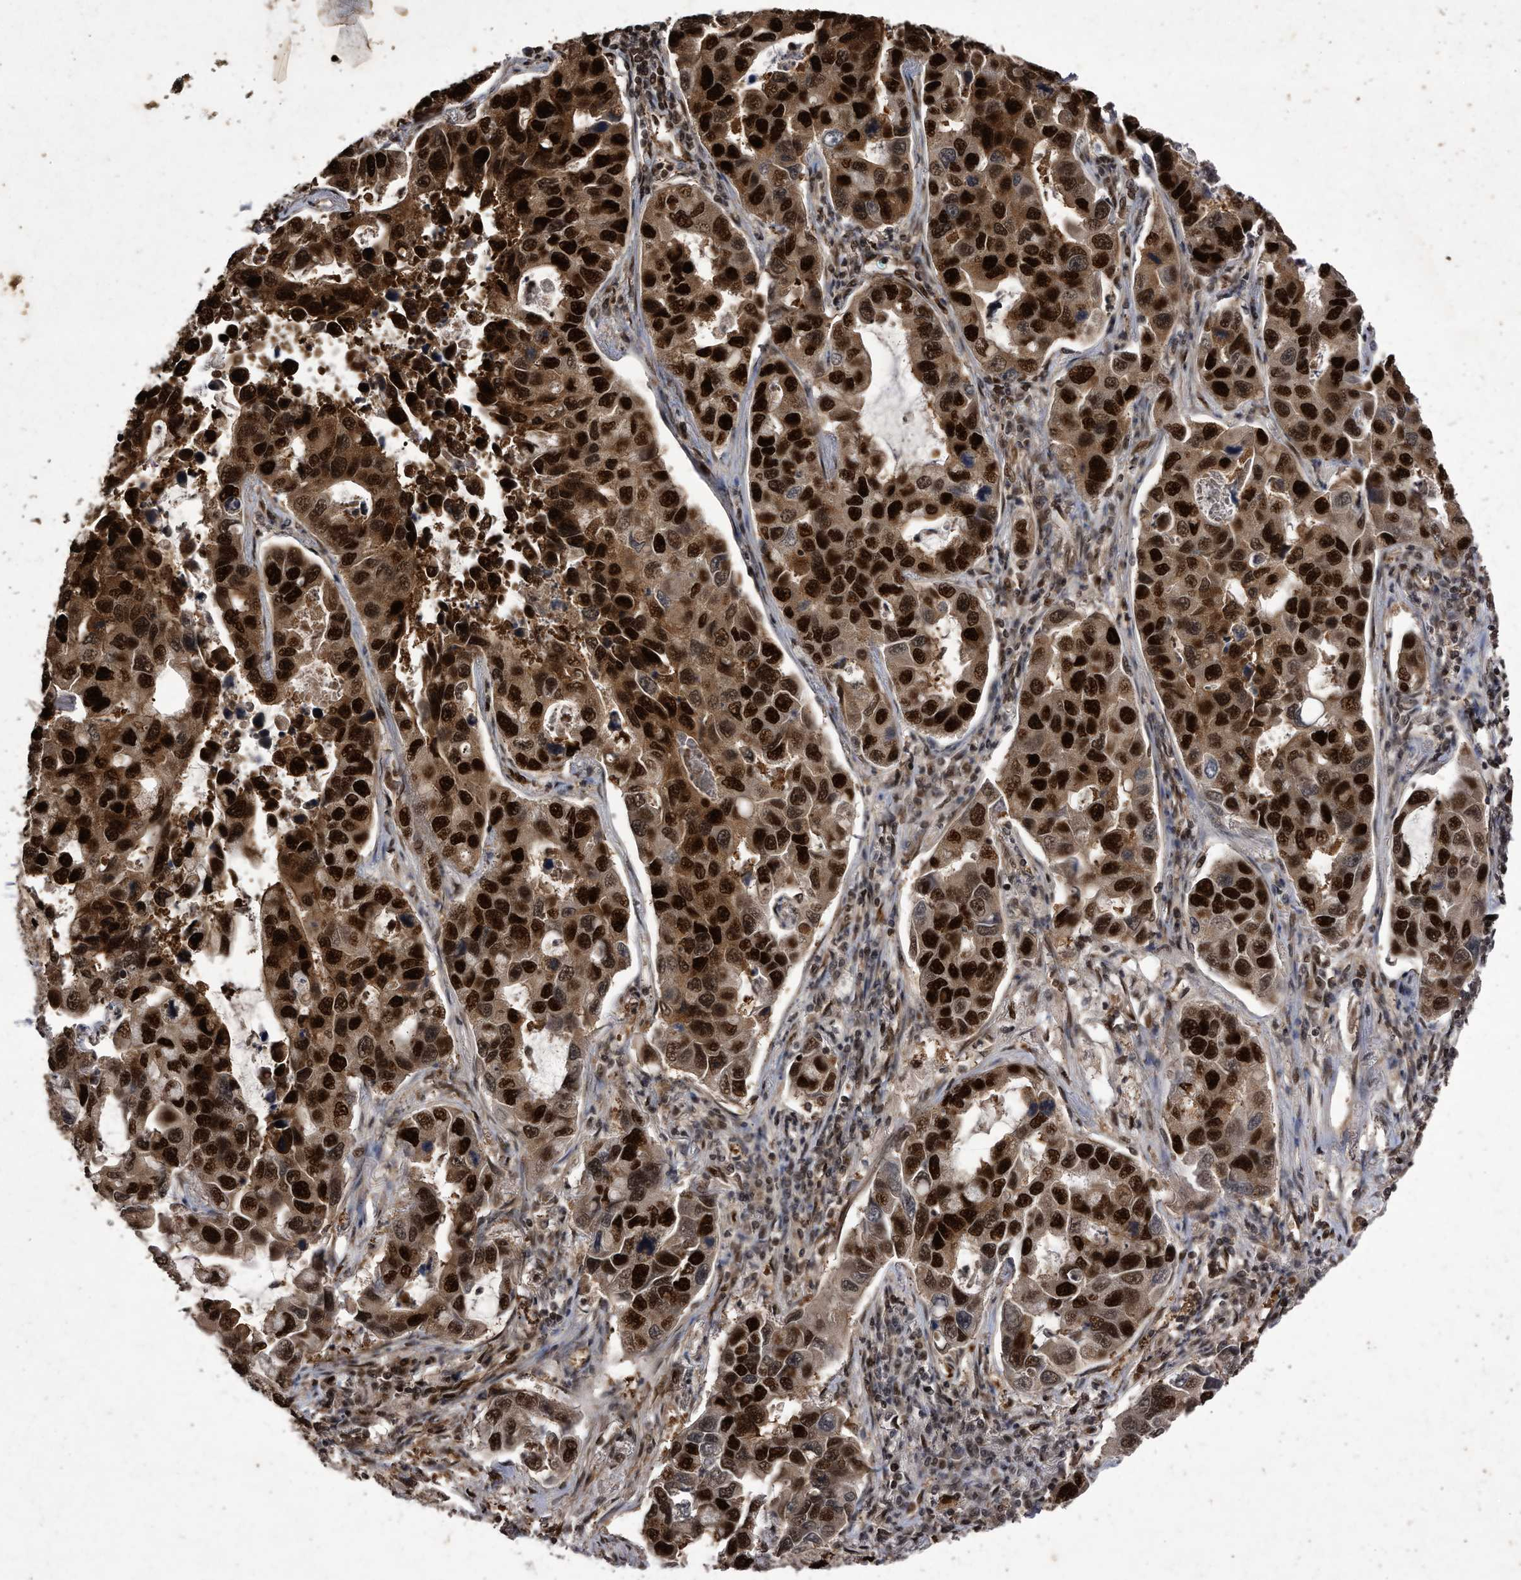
{"staining": {"intensity": "strong", "quantity": ">75%", "location": "cytoplasmic/membranous,nuclear"}, "tissue": "lung cancer", "cell_type": "Tumor cells", "image_type": "cancer", "snomed": [{"axis": "morphology", "description": "Adenocarcinoma, NOS"}, {"axis": "topography", "description": "Lung"}], "caption": "Adenocarcinoma (lung) stained with a brown dye displays strong cytoplasmic/membranous and nuclear positive staining in about >75% of tumor cells.", "gene": "RAD23B", "patient": {"sex": "male", "age": 64}}